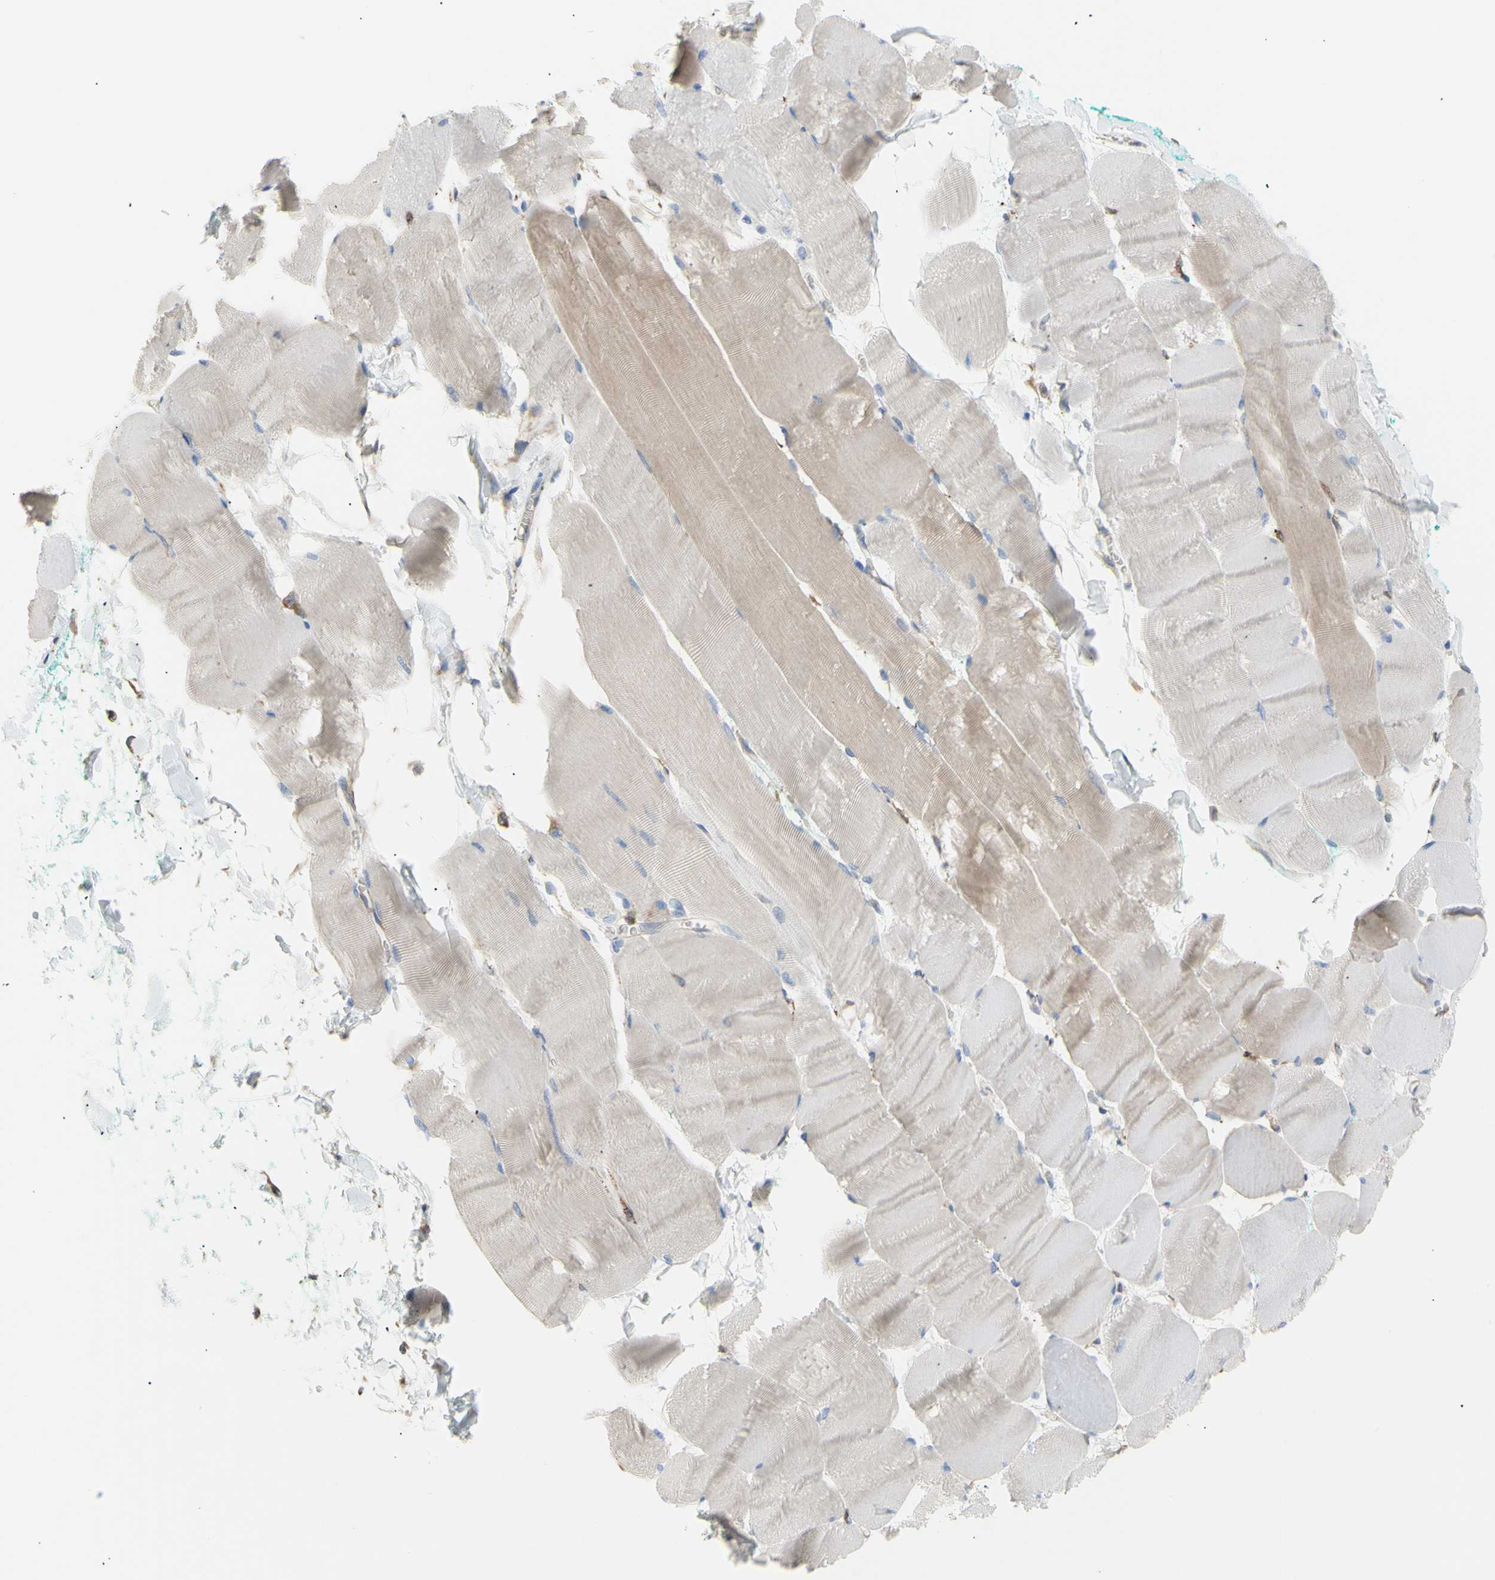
{"staining": {"intensity": "weak", "quantity": "<25%", "location": "cytoplasmic/membranous"}, "tissue": "skeletal muscle", "cell_type": "Myocytes", "image_type": "normal", "snomed": [{"axis": "morphology", "description": "Normal tissue, NOS"}, {"axis": "morphology", "description": "Squamous cell carcinoma, NOS"}, {"axis": "topography", "description": "Skeletal muscle"}], "caption": "DAB immunohistochemical staining of normal skeletal muscle displays no significant staining in myocytes. (Stains: DAB (3,3'-diaminobenzidine) IHC with hematoxylin counter stain, Microscopy: brightfield microscopy at high magnification).", "gene": "ERLIN1", "patient": {"sex": "male", "age": 51}}